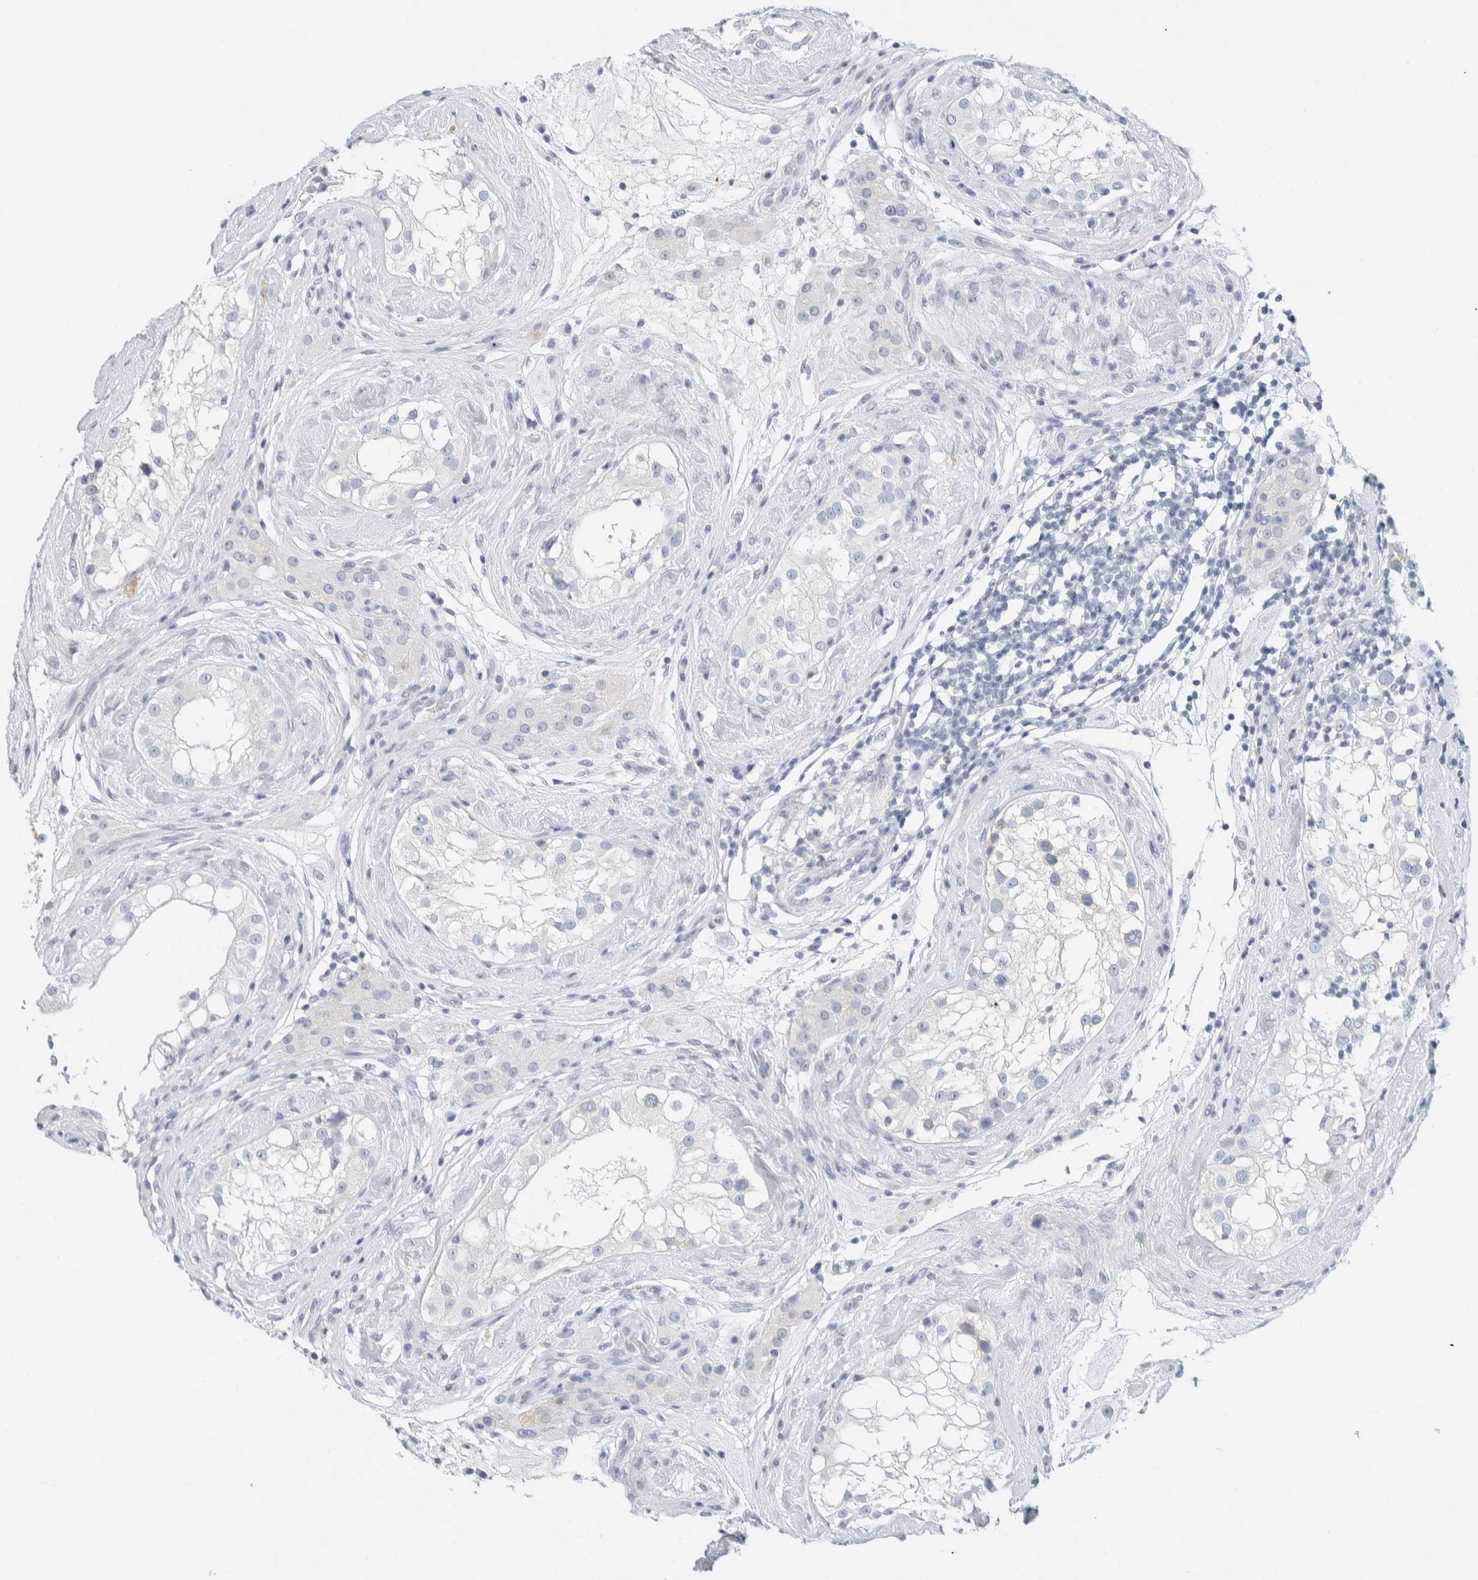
{"staining": {"intensity": "negative", "quantity": "none", "location": "none"}, "tissue": "testis", "cell_type": "Cells in seminiferous ducts", "image_type": "normal", "snomed": [{"axis": "morphology", "description": "Normal tissue, NOS"}, {"axis": "topography", "description": "Testis"}], "caption": "An image of human testis is negative for staining in cells in seminiferous ducts. (DAB (3,3'-diaminobenzidine) immunohistochemistry visualized using brightfield microscopy, high magnification).", "gene": "ALOX12B", "patient": {"sex": "male", "age": 46}}